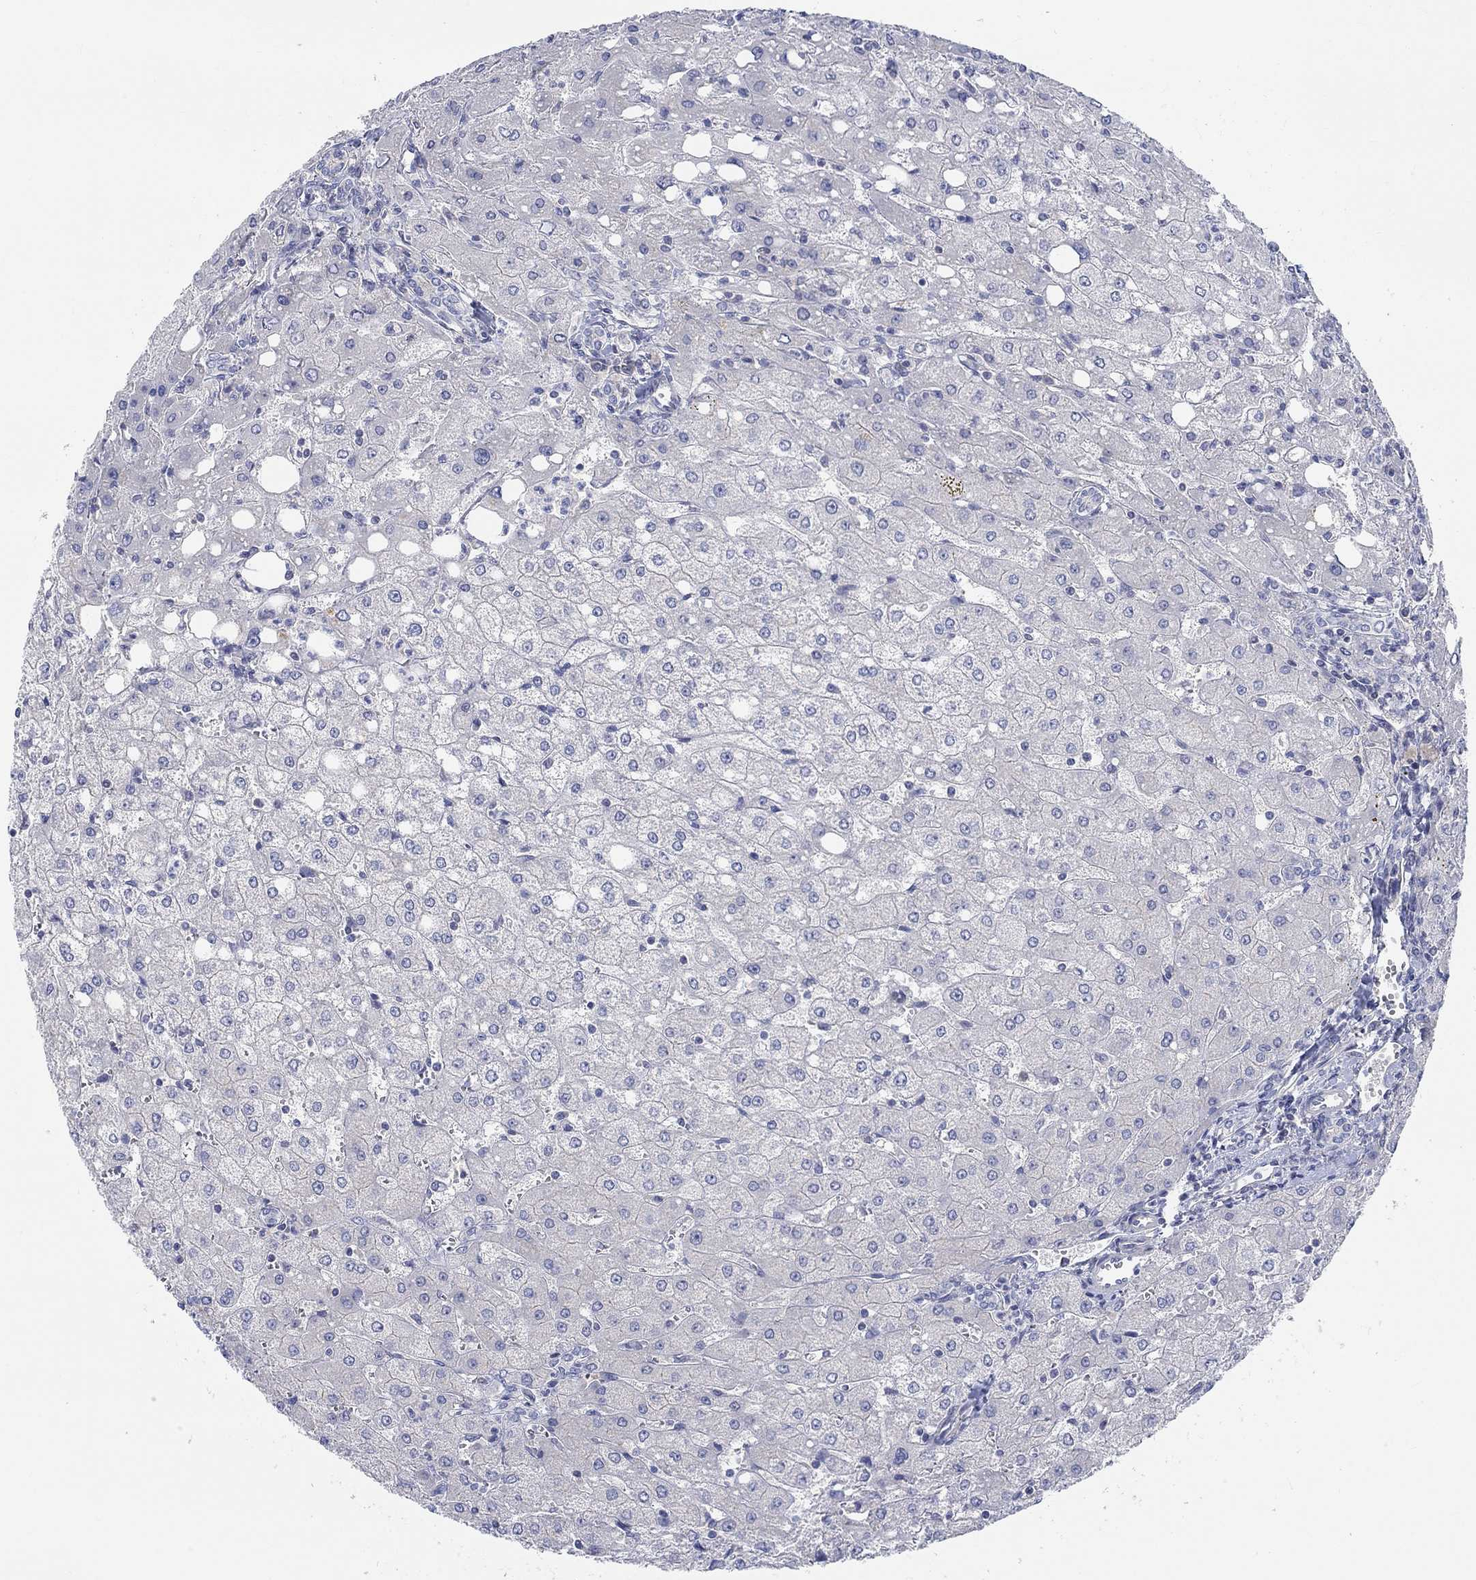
{"staining": {"intensity": "negative", "quantity": "none", "location": "none"}, "tissue": "liver", "cell_type": "Cholangiocytes", "image_type": "normal", "snomed": [{"axis": "morphology", "description": "Normal tissue, NOS"}, {"axis": "topography", "description": "Liver"}], "caption": "An immunohistochemistry (IHC) micrograph of benign liver is shown. There is no staining in cholangiocytes of liver.", "gene": "NAV3", "patient": {"sex": "female", "age": 53}}